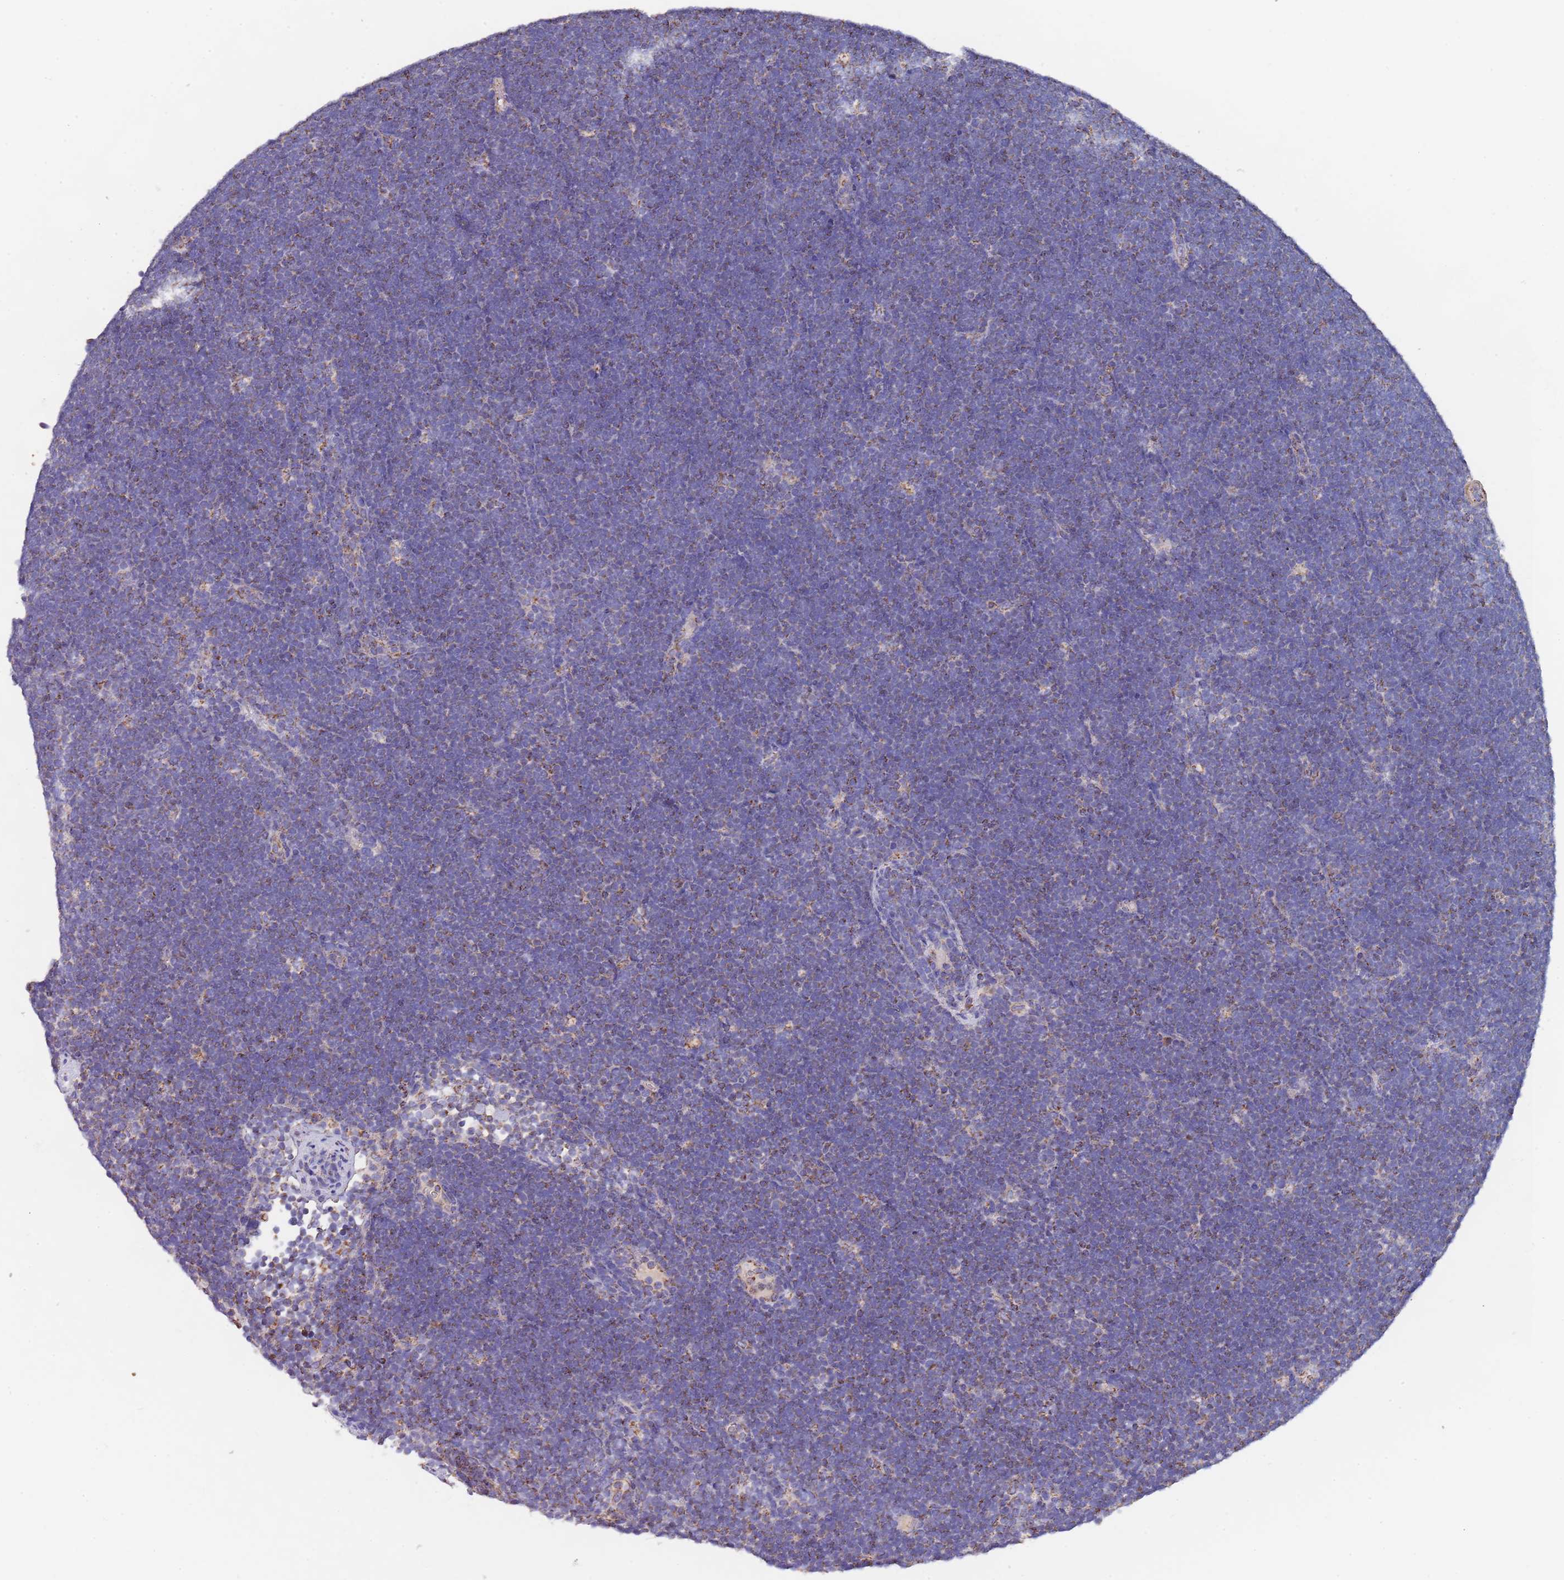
{"staining": {"intensity": "negative", "quantity": "none", "location": "none"}, "tissue": "lymphoma", "cell_type": "Tumor cells", "image_type": "cancer", "snomed": [{"axis": "morphology", "description": "Malignant lymphoma, non-Hodgkin's type, High grade"}, {"axis": "topography", "description": "Lymph node"}], "caption": "This micrograph is of high-grade malignant lymphoma, non-Hodgkin's type stained with immunohistochemistry to label a protein in brown with the nuclei are counter-stained blue. There is no expression in tumor cells. (DAB (3,3'-diaminobenzidine) IHC visualized using brightfield microscopy, high magnification).", "gene": "PGP", "patient": {"sex": "male", "age": 13}}